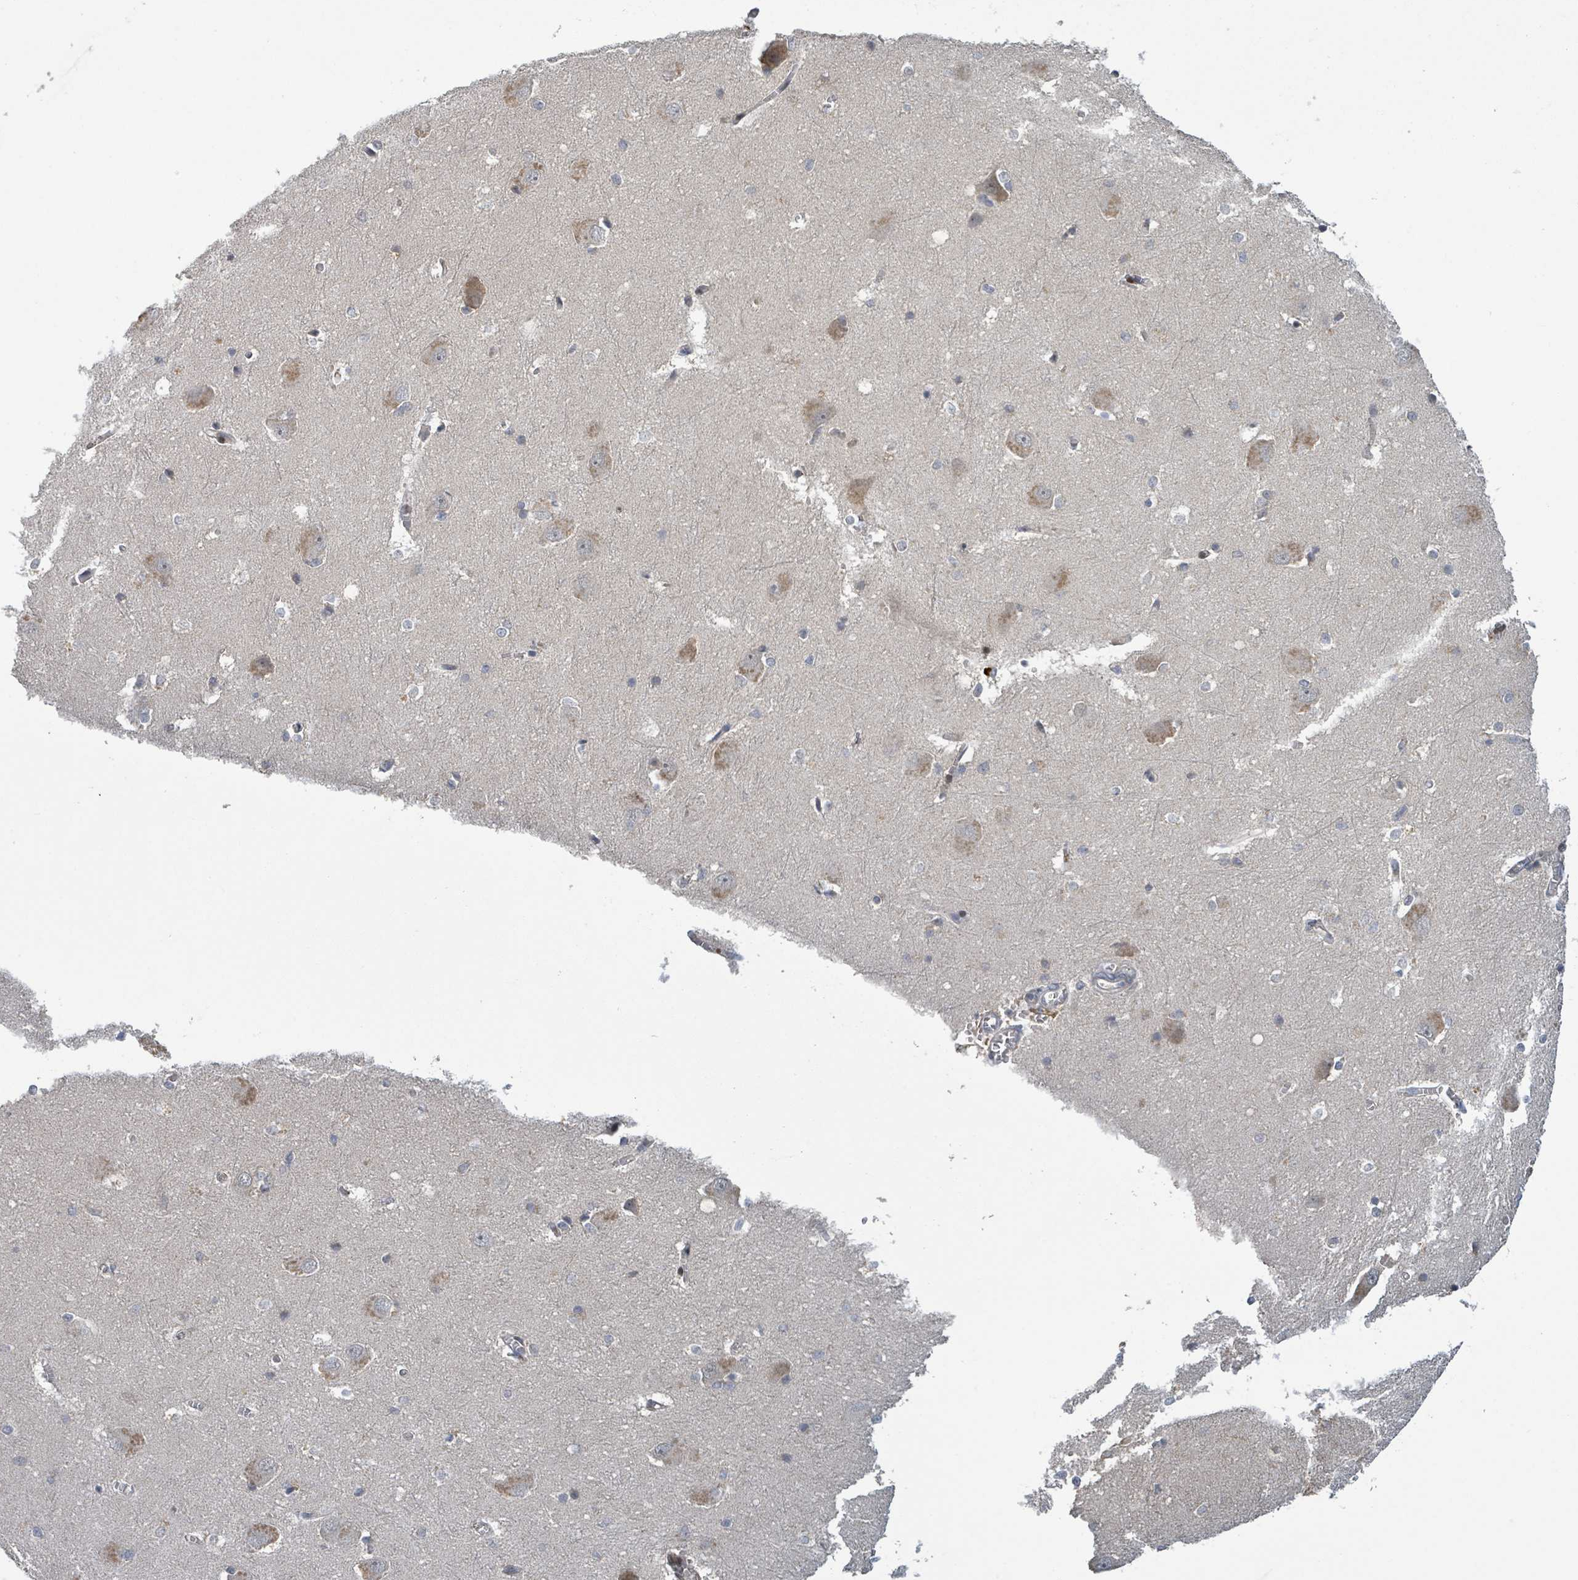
{"staining": {"intensity": "moderate", "quantity": "<25%", "location": "cytoplasmic/membranous,nuclear"}, "tissue": "hippocampus", "cell_type": "Glial cells", "image_type": "normal", "snomed": [{"axis": "morphology", "description": "Normal tissue, NOS"}, {"axis": "topography", "description": "Hippocampus"}], "caption": "Immunohistochemistry (IHC) (DAB) staining of unremarkable human hippocampus exhibits moderate cytoplasmic/membranous,nuclear protein positivity in about <25% of glial cells. Immunohistochemistry stains the protein in brown and the nuclei are stained blue.", "gene": "ITGA11", "patient": {"sex": "female", "age": 64}}